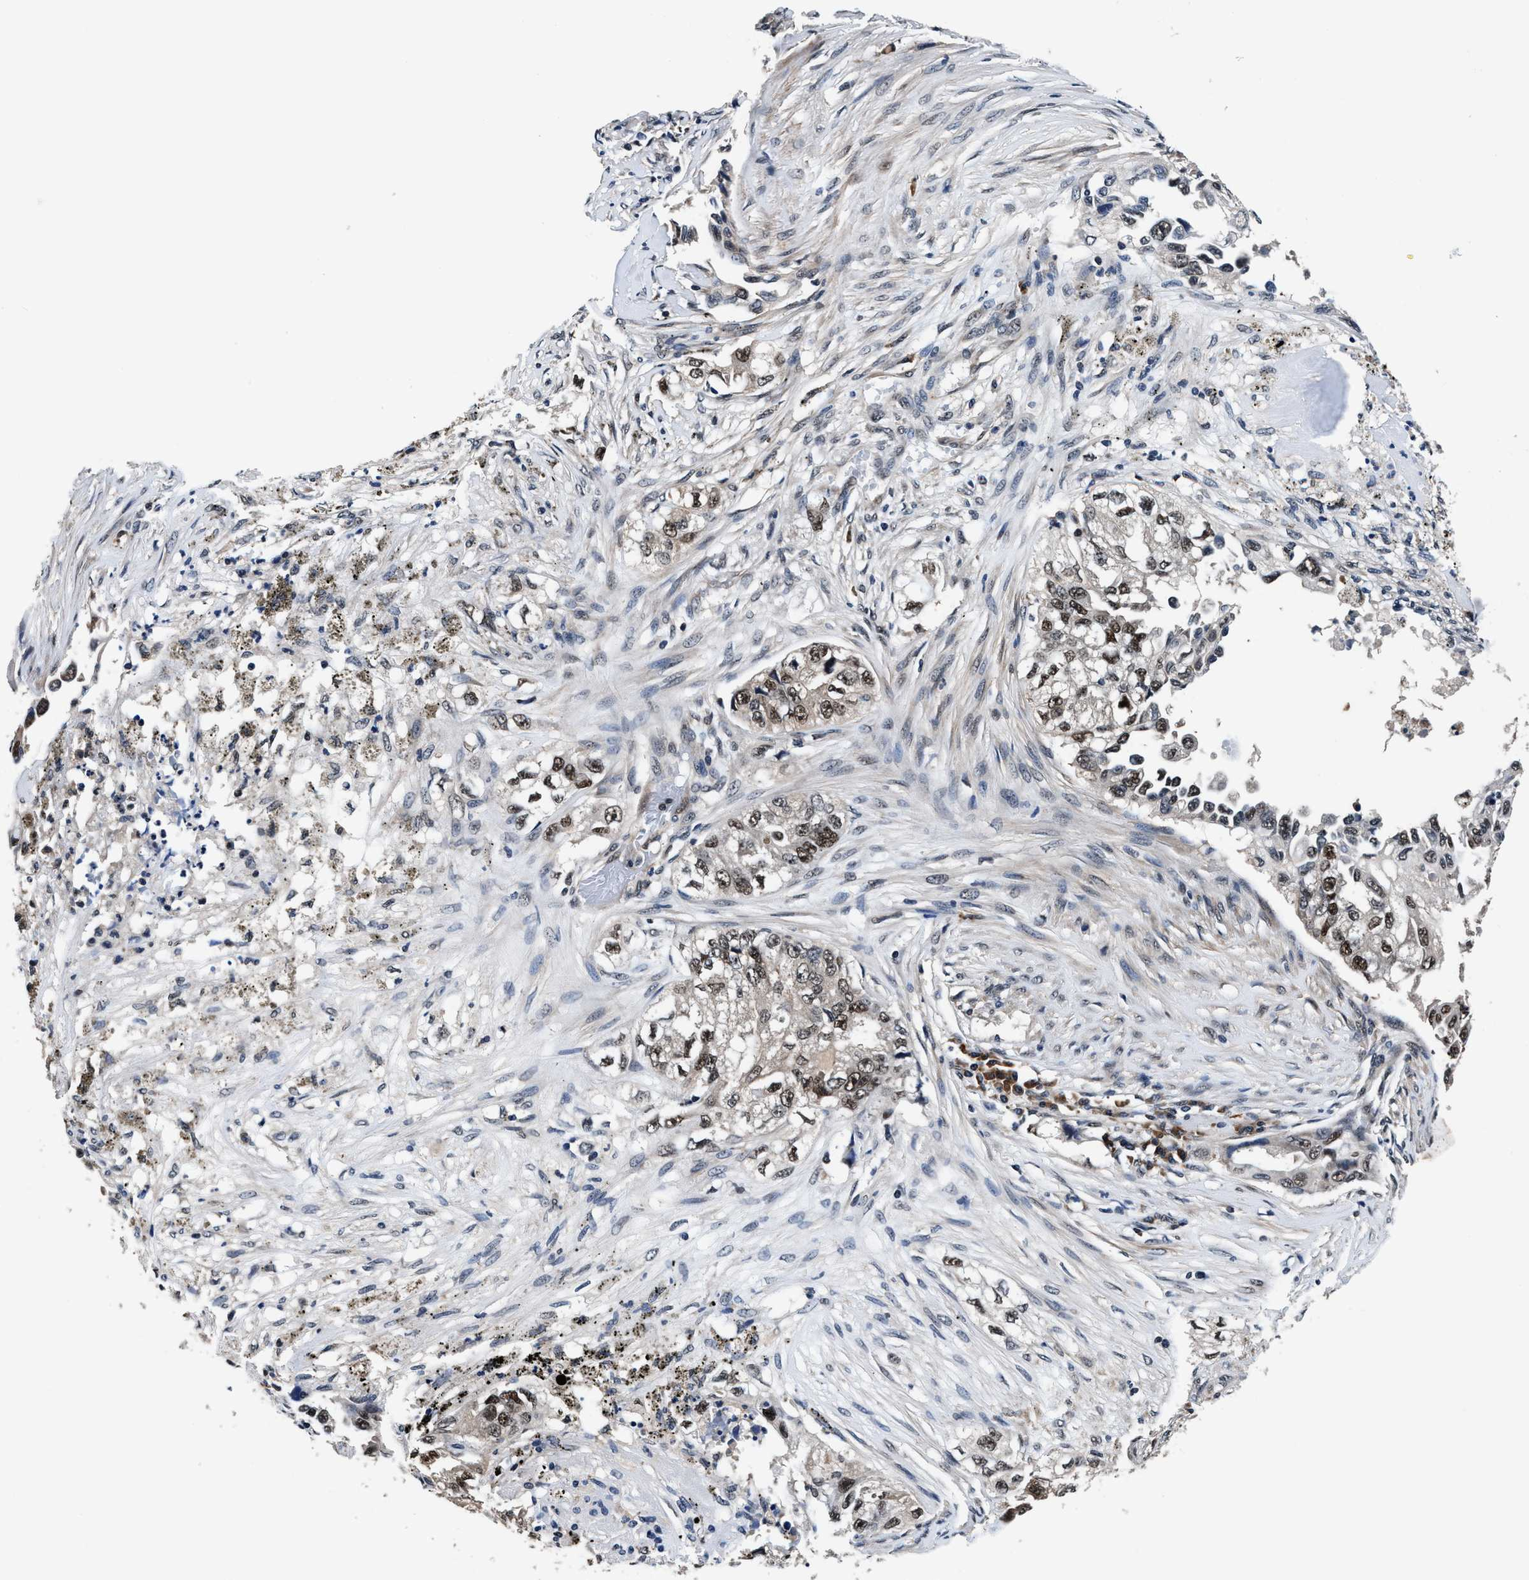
{"staining": {"intensity": "strong", "quantity": ">75%", "location": "nuclear"}, "tissue": "lung cancer", "cell_type": "Tumor cells", "image_type": "cancer", "snomed": [{"axis": "morphology", "description": "Adenocarcinoma, NOS"}, {"axis": "topography", "description": "Lung"}], "caption": "Immunohistochemical staining of human lung cancer (adenocarcinoma) shows strong nuclear protein positivity in approximately >75% of tumor cells. The staining is performed using DAB brown chromogen to label protein expression. The nuclei are counter-stained blue using hematoxylin.", "gene": "USP16", "patient": {"sex": "female", "age": 51}}